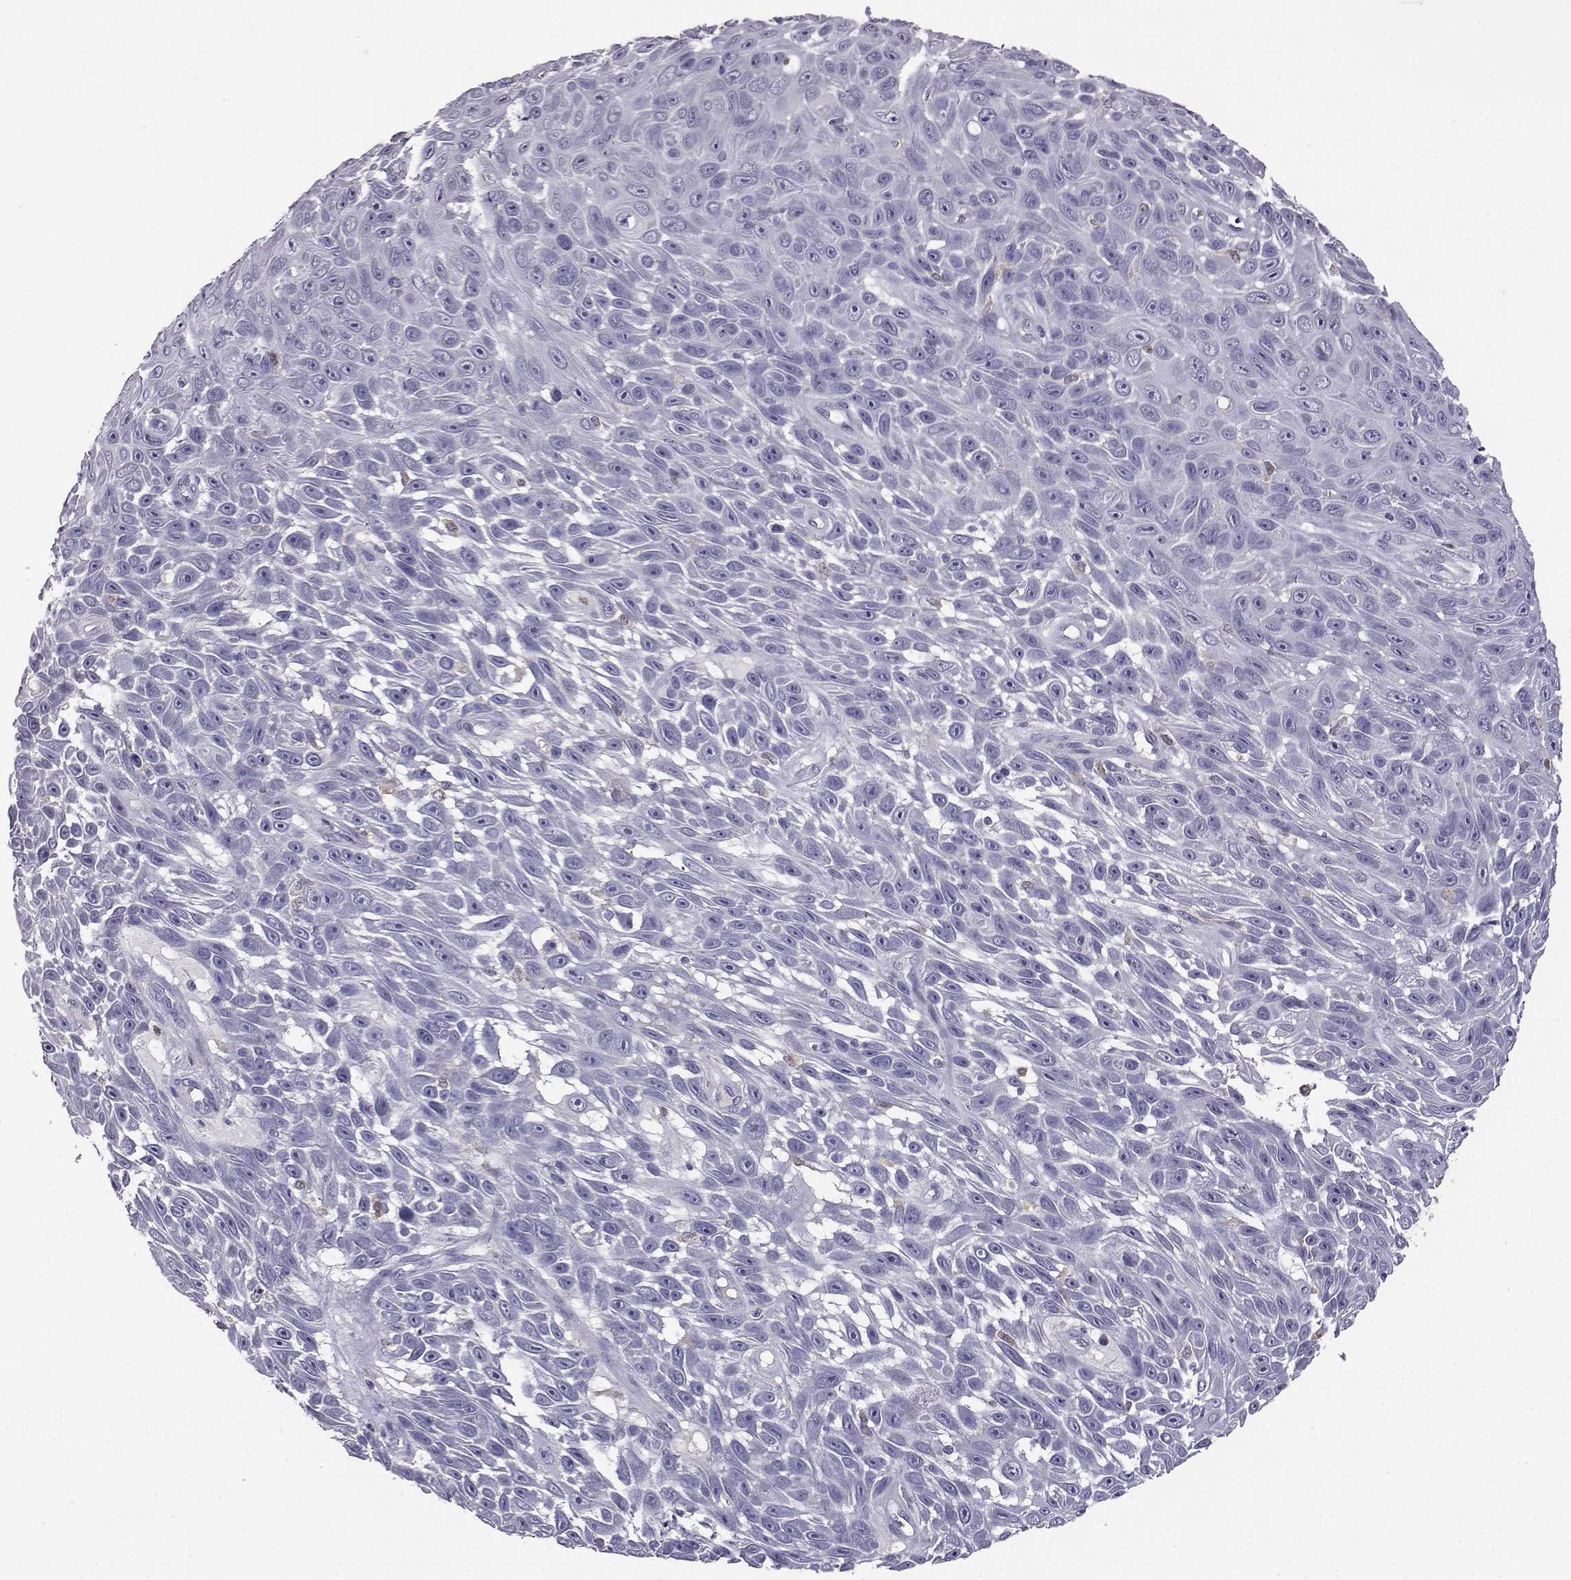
{"staining": {"intensity": "negative", "quantity": "none", "location": "none"}, "tissue": "skin cancer", "cell_type": "Tumor cells", "image_type": "cancer", "snomed": [{"axis": "morphology", "description": "Squamous cell carcinoma, NOS"}, {"axis": "topography", "description": "Skin"}], "caption": "Tumor cells are negative for protein expression in human skin cancer (squamous cell carcinoma). (Stains: DAB immunohistochemistry (IHC) with hematoxylin counter stain, Microscopy: brightfield microscopy at high magnification).", "gene": "AKR1B1", "patient": {"sex": "male", "age": 82}}